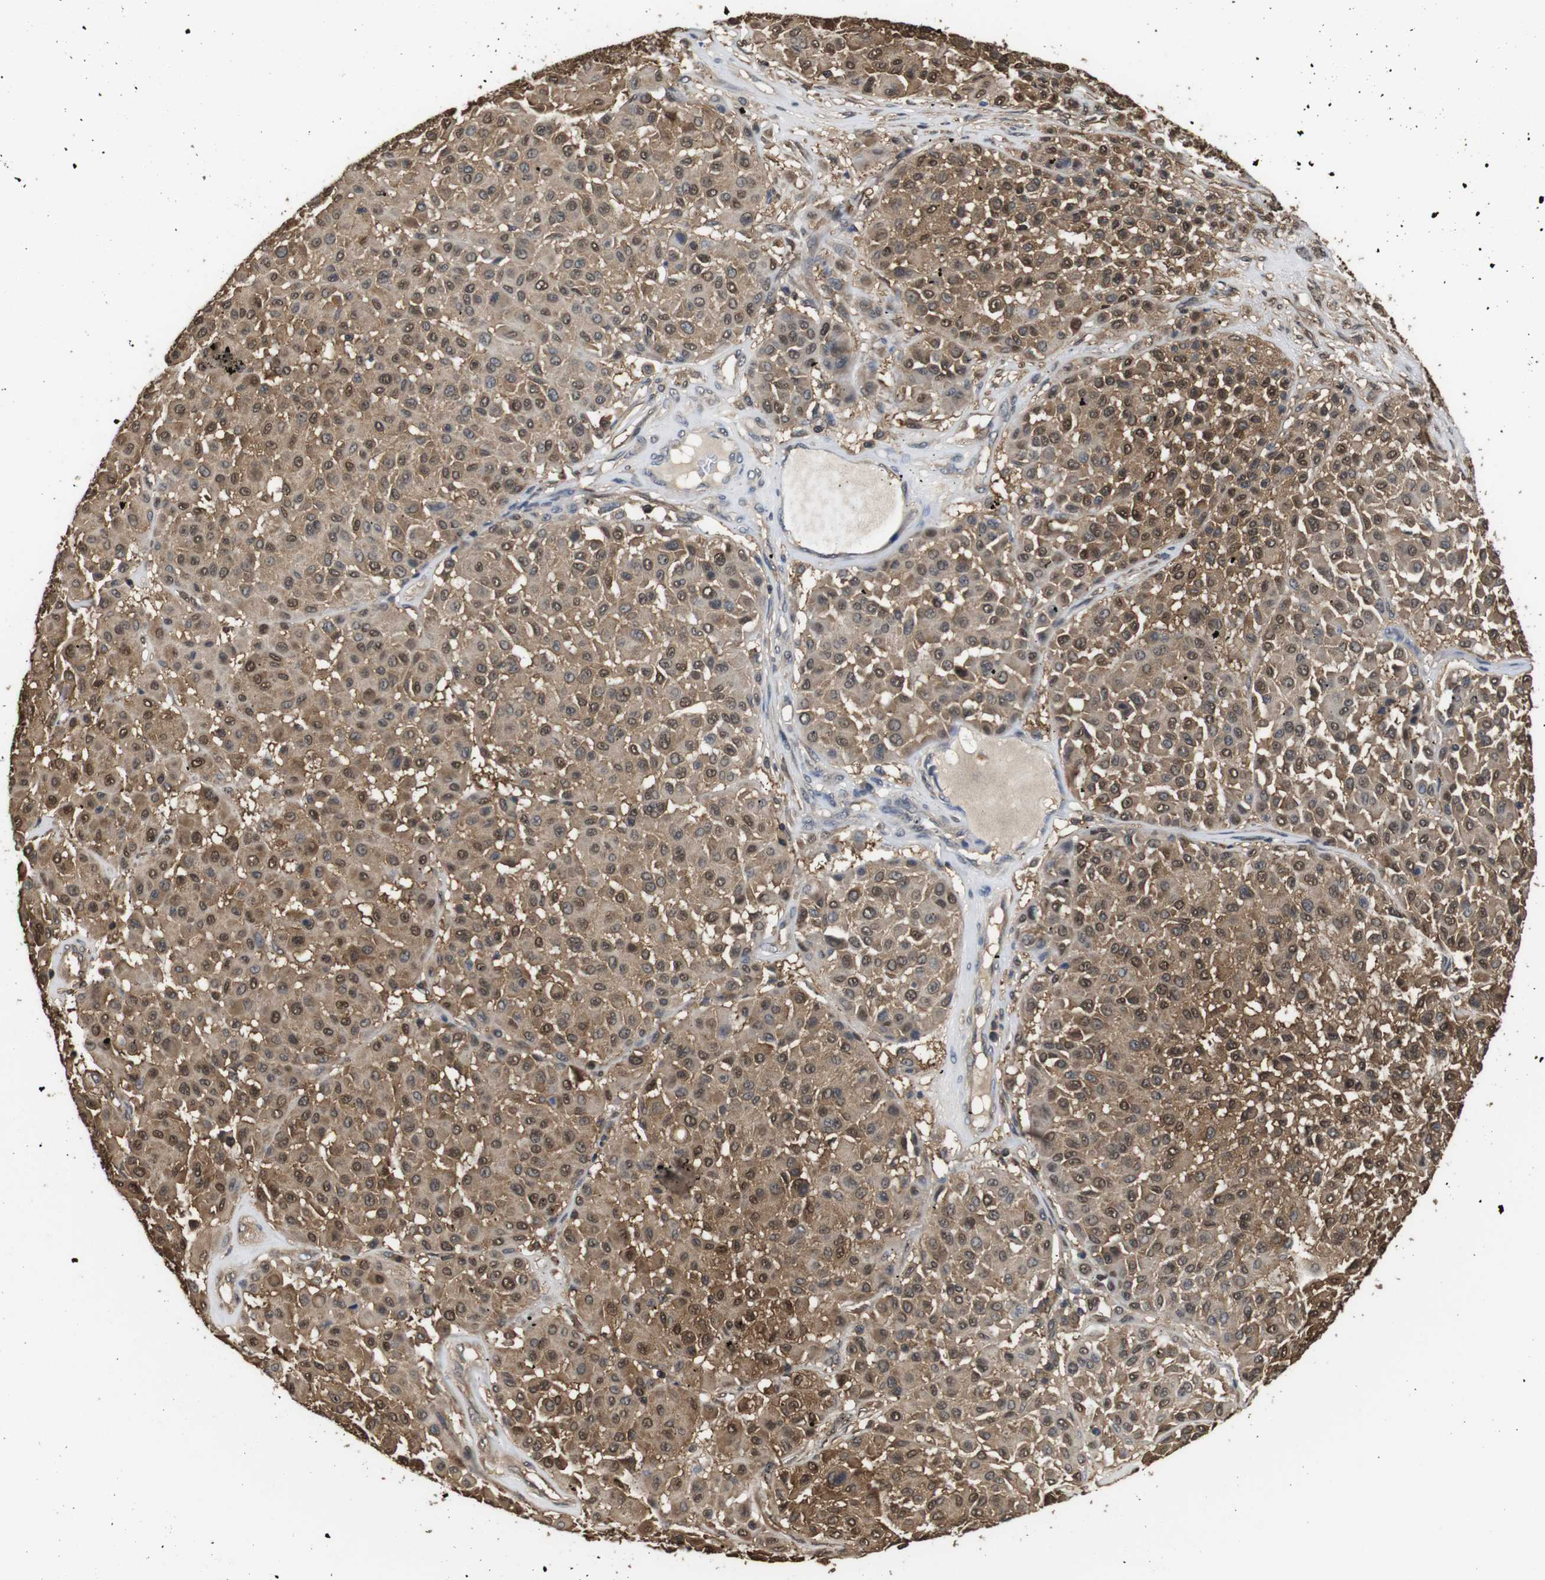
{"staining": {"intensity": "moderate", "quantity": ">75%", "location": "cytoplasmic/membranous,nuclear"}, "tissue": "melanoma", "cell_type": "Tumor cells", "image_type": "cancer", "snomed": [{"axis": "morphology", "description": "Malignant melanoma, Metastatic site"}, {"axis": "topography", "description": "Soft tissue"}], "caption": "The histopathology image exhibits staining of melanoma, revealing moderate cytoplasmic/membranous and nuclear protein positivity (brown color) within tumor cells.", "gene": "LDHA", "patient": {"sex": "male", "age": 41}}